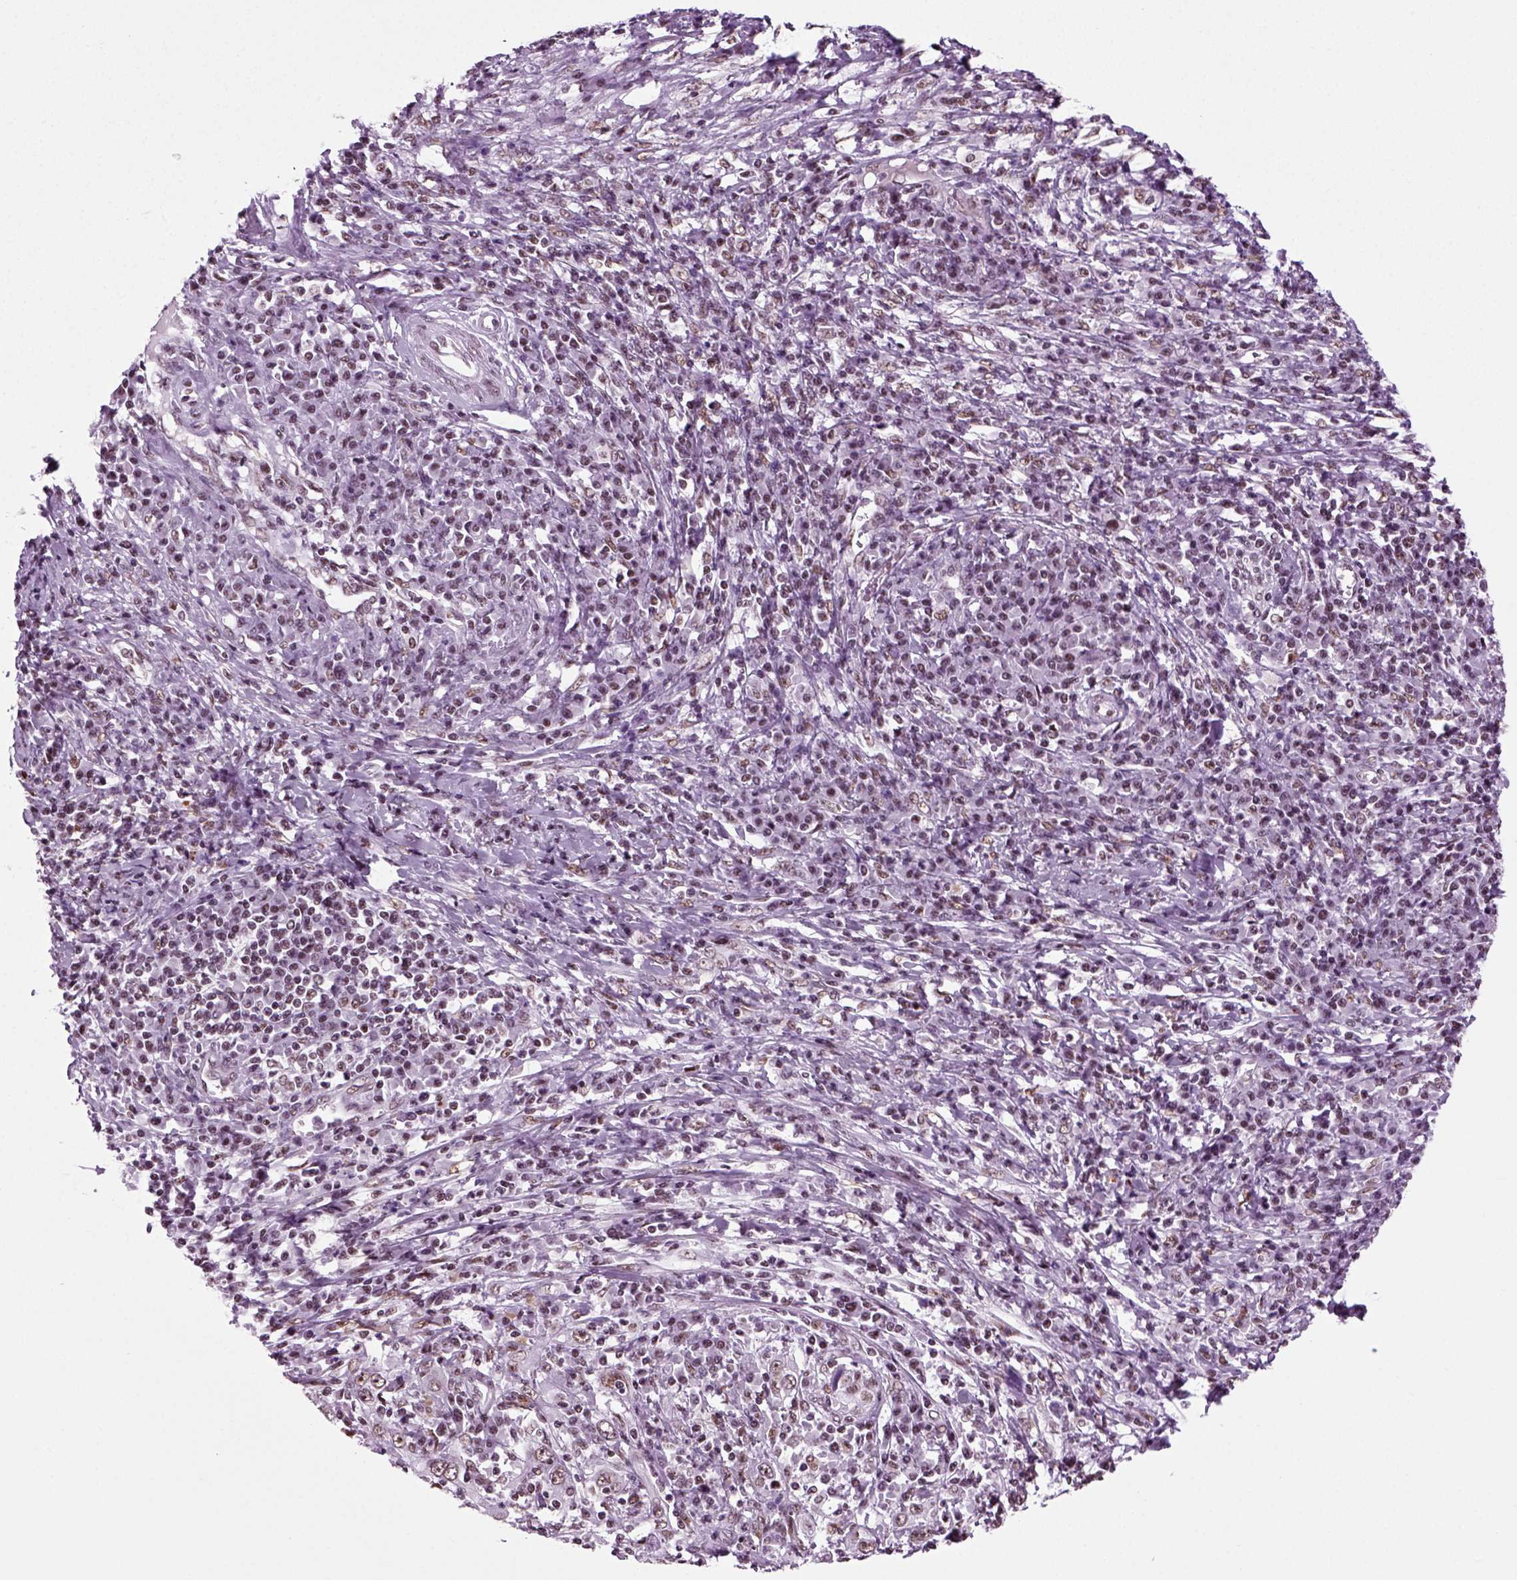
{"staining": {"intensity": "moderate", "quantity": ">75%", "location": "nuclear"}, "tissue": "cervical cancer", "cell_type": "Tumor cells", "image_type": "cancer", "snomed": [{"axis": "morphology", "description": "Squamous cell carcinoma, NOS"}, {"axis": "topography", "description": "Cervix"}], "caption": "Cervical cancer (squamous cell carcinoma) was stained to show a protein in brown. There is medium levels of moderate nuclear expression in about >75% of tumor cells.", "gene": "RCOR3", "patient": {"sex": "female", "age": 46}}